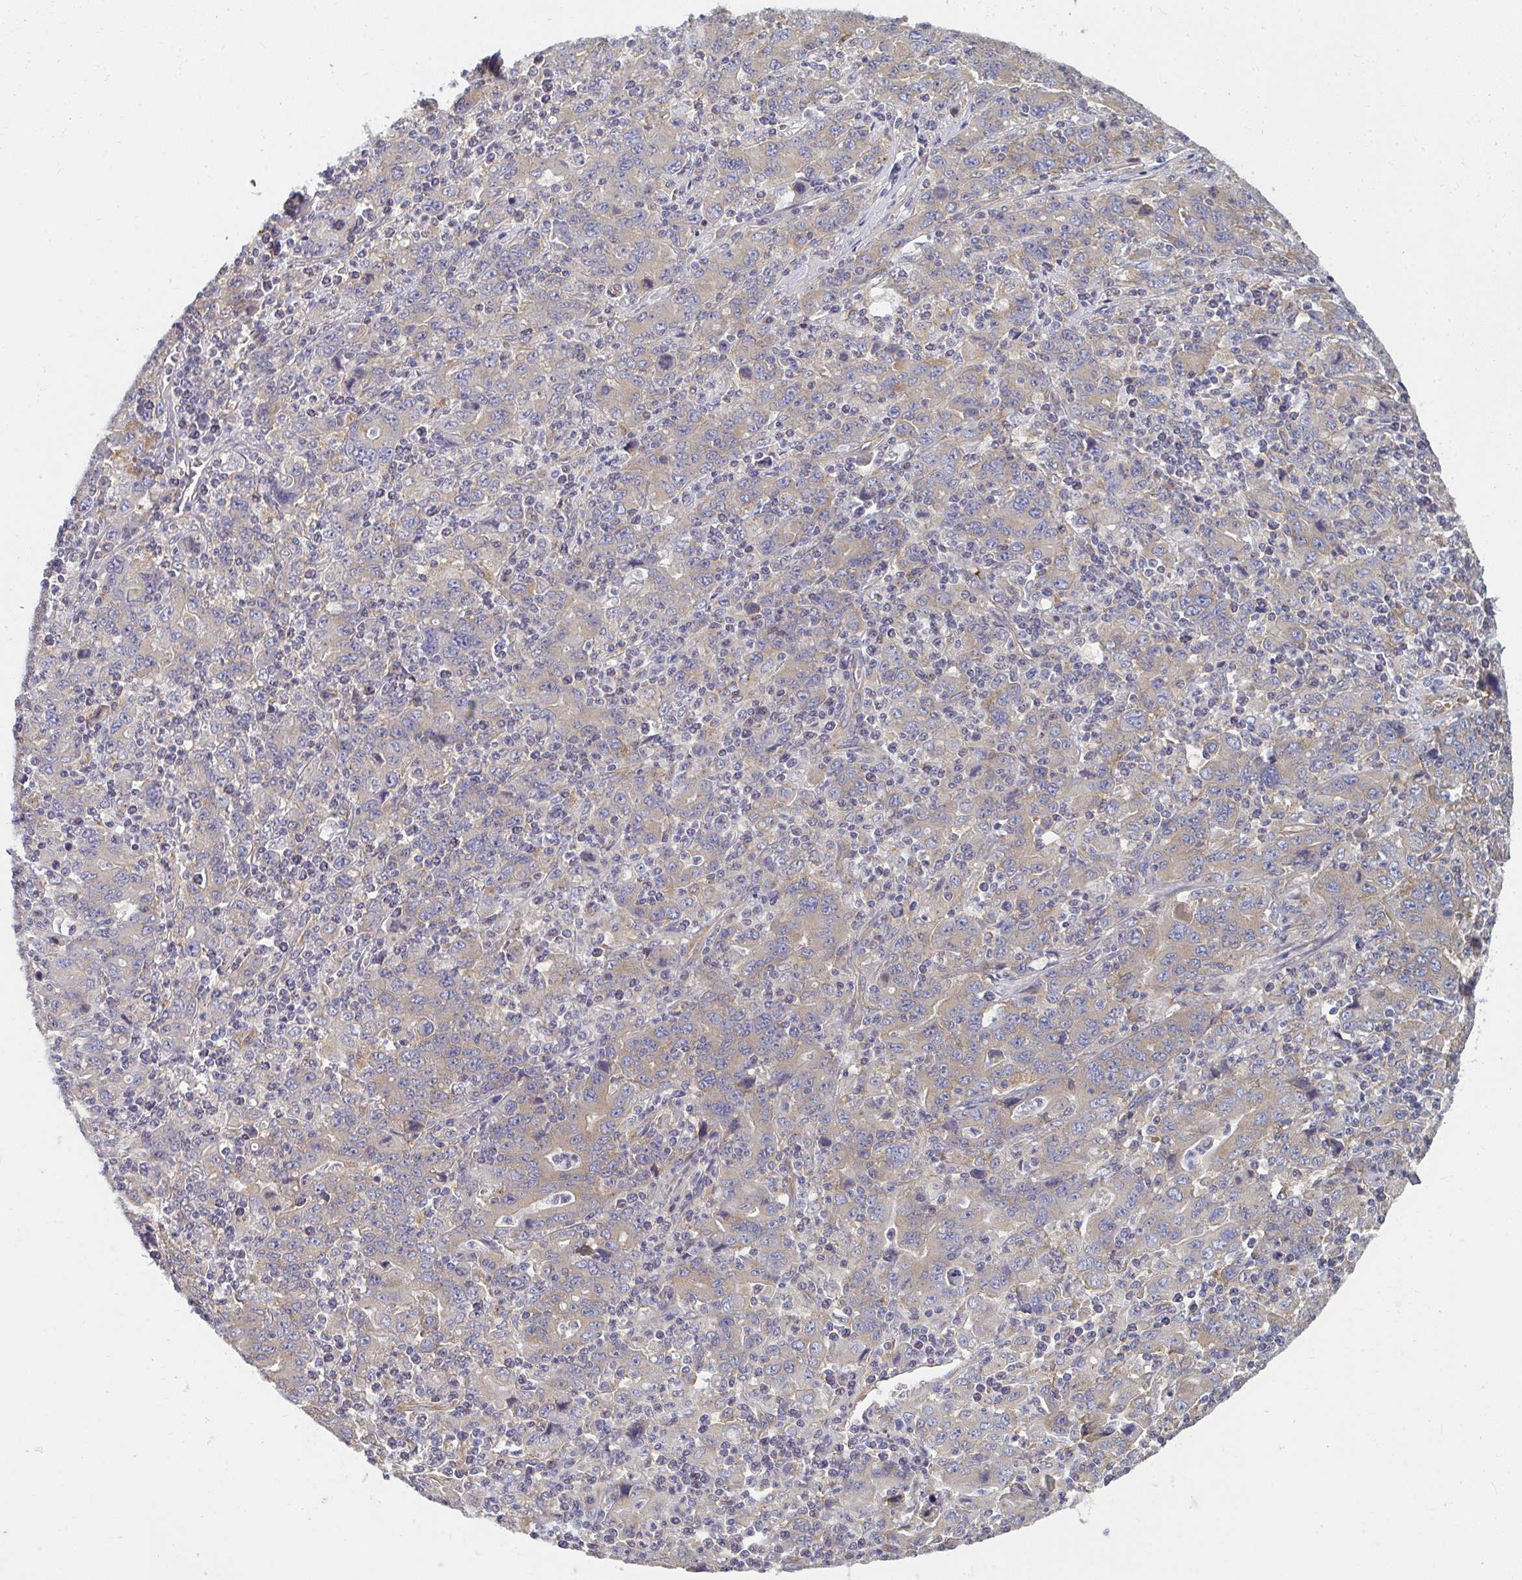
{"staining": {"intensity": "weak", "quantity": "25%-75%", "location": "cytoplasmic/membranous"}, "tissue": "stomach cancer", "cell_type": "Tumor cells", "image_type": "cancer", "snomed": [{"axis": "morphology", "description": "Adenocarcinoma, NOS"}, {"axis": "topography", "description": "Stomach, upper"}], "caption": "Stomach cancer (adenocarcinoma) was stained to show a protein in brown. There is low levels of weak cytoplasmic/membranous expression in about 25%-75% of tumor cells. The staining is performed using DAB brown chromogen to label protein expression. The nuclei are counter-stained blue using hematoxylin.", "gene": "DYNC1I2", "patient": {"sex": "male", "age": 69}}